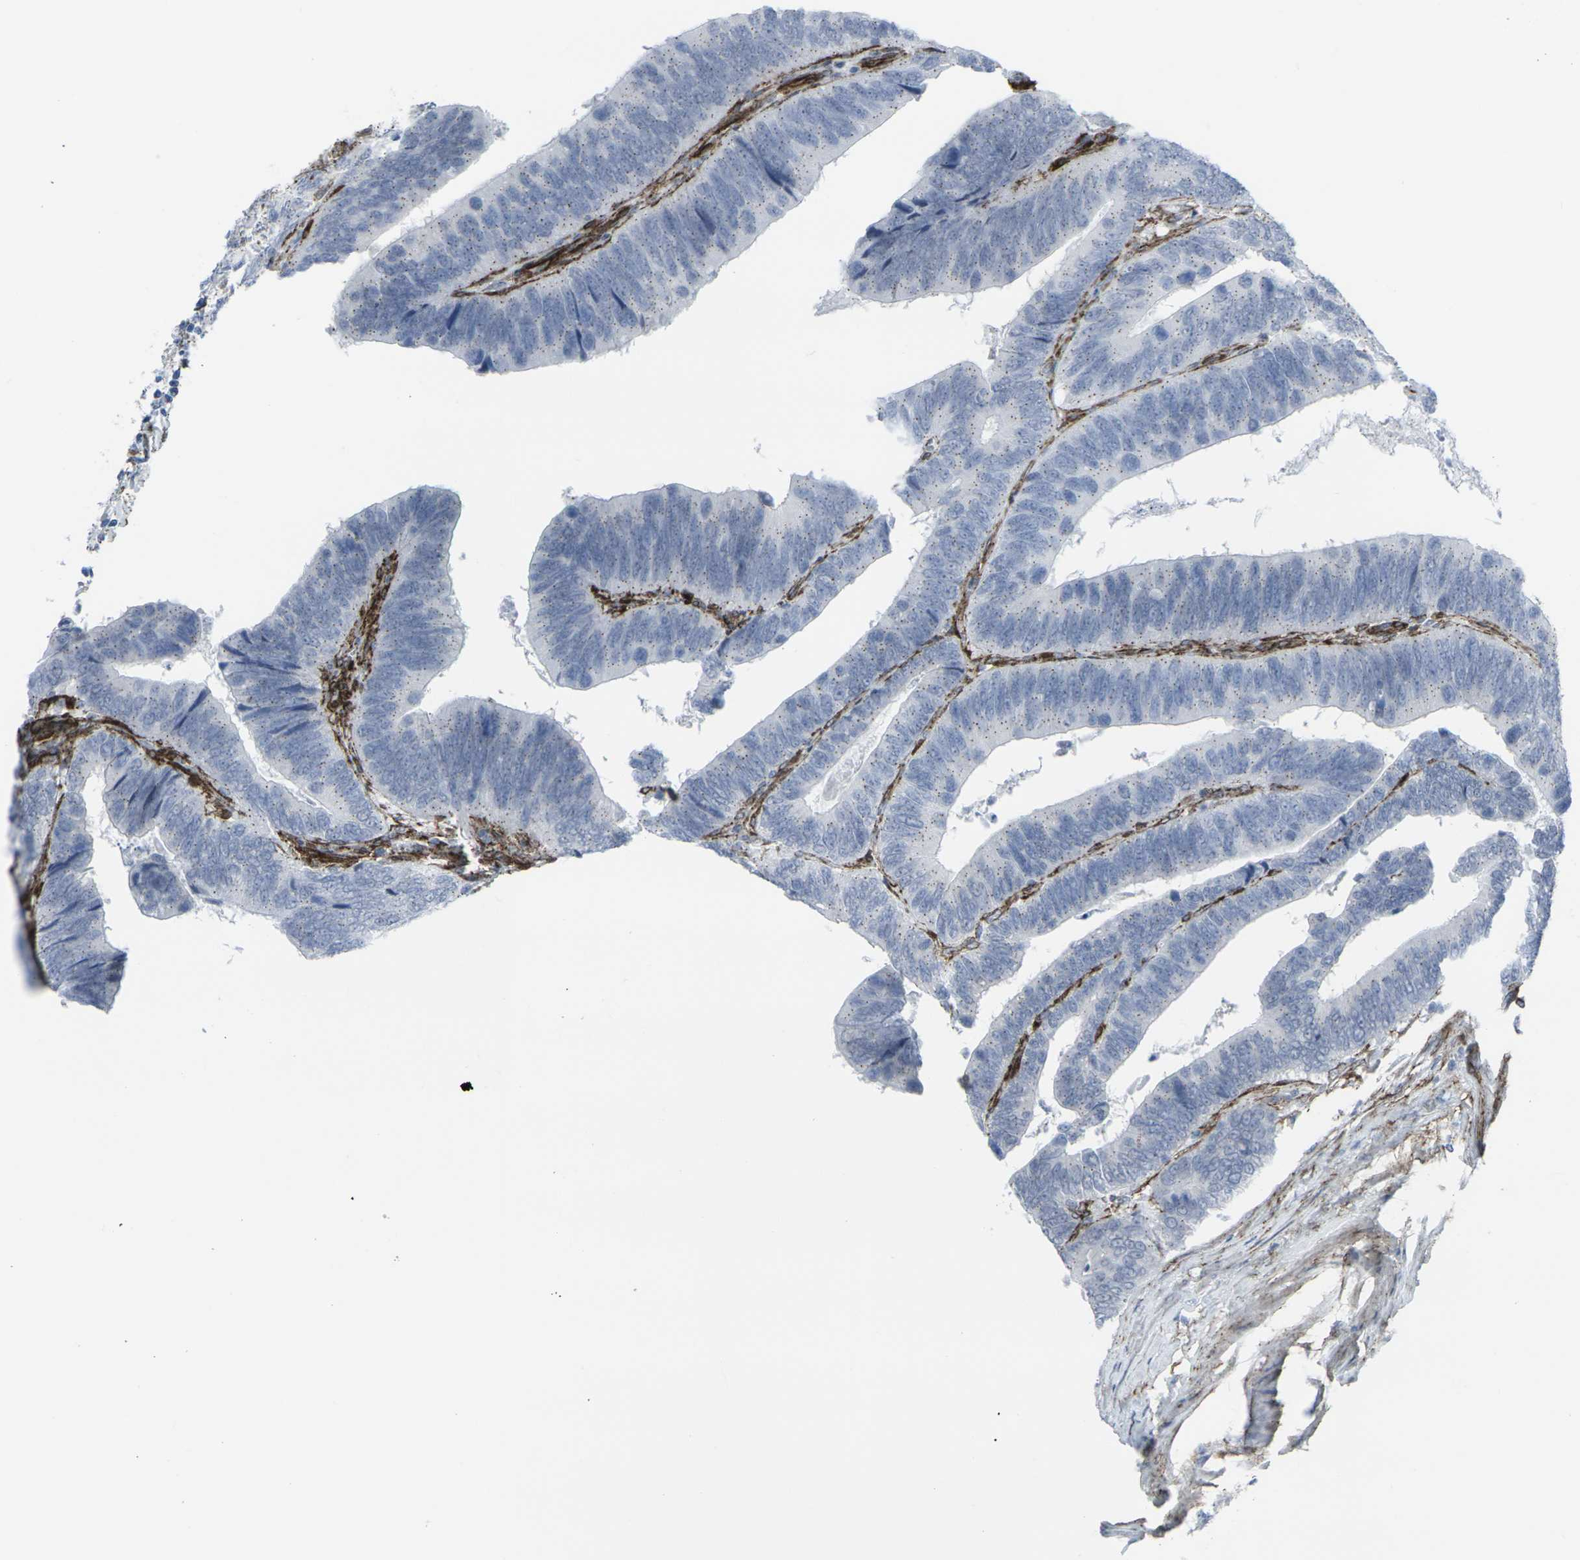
{"staining": {"intensity": "negative", "quantity": "none", "location": "none"}, "tissue": "colorectal cancer", "cell_type": "Tumor cells", "image_type": "cancer", "snomed": [{"axis": "morphology", "description": "Adenocarcinoma, NOS"}, {"axis": "topography", "description": "Colon"}], "caption": "Tumor cells are negative for brown protein staining in colorectal cancer. The staining is performed using DAB (3,3'-diaminobenzidine) brown chromogen with nuclei counter-stained in using hematoxylin.", "gene": "CDH11", "patient": {"sex": "male", "age": 72}}